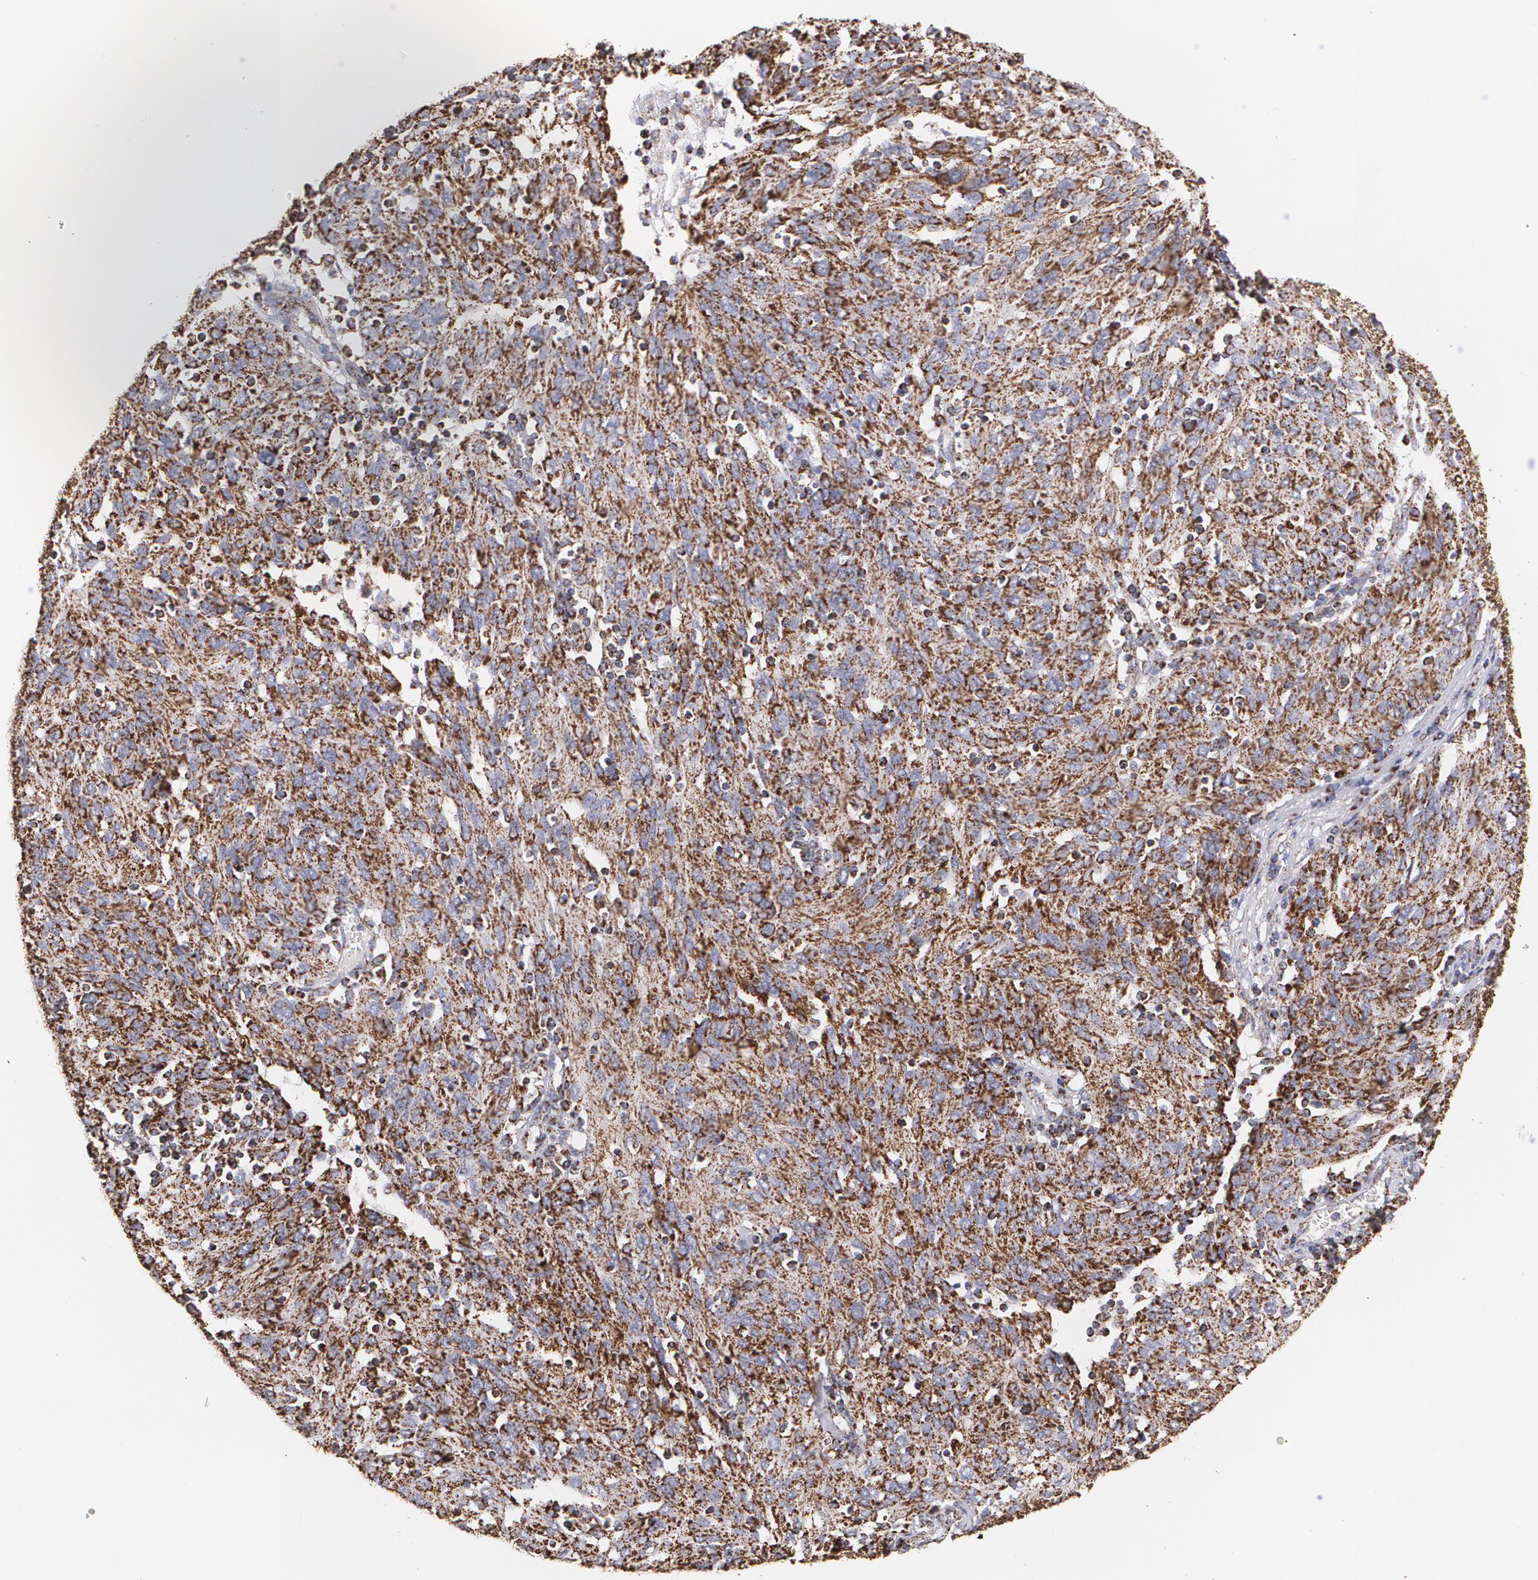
{"staining": {"intensity": "moderate", "quantity": ">75%", "location": "cytoplasmic/membranous"}, "tissue": "ovarian cancer", "cell_type": "Tumor cells", "image_type": "cancer", "snomed": [{"axis": "morphology", "description": "Carcinoma, endometroid"}, {"axis": "topography", "description": "Ovary"}], "caption": "About >75% of tumor cells in human ovarian cancer (endometroid carcinoma) reveal moderate cytoplasmic/membranous protein staining as visualized by brown immunohistochemical staining.", "gene": "HSPD1", "patient": {"sex": "female", "age": 50}}